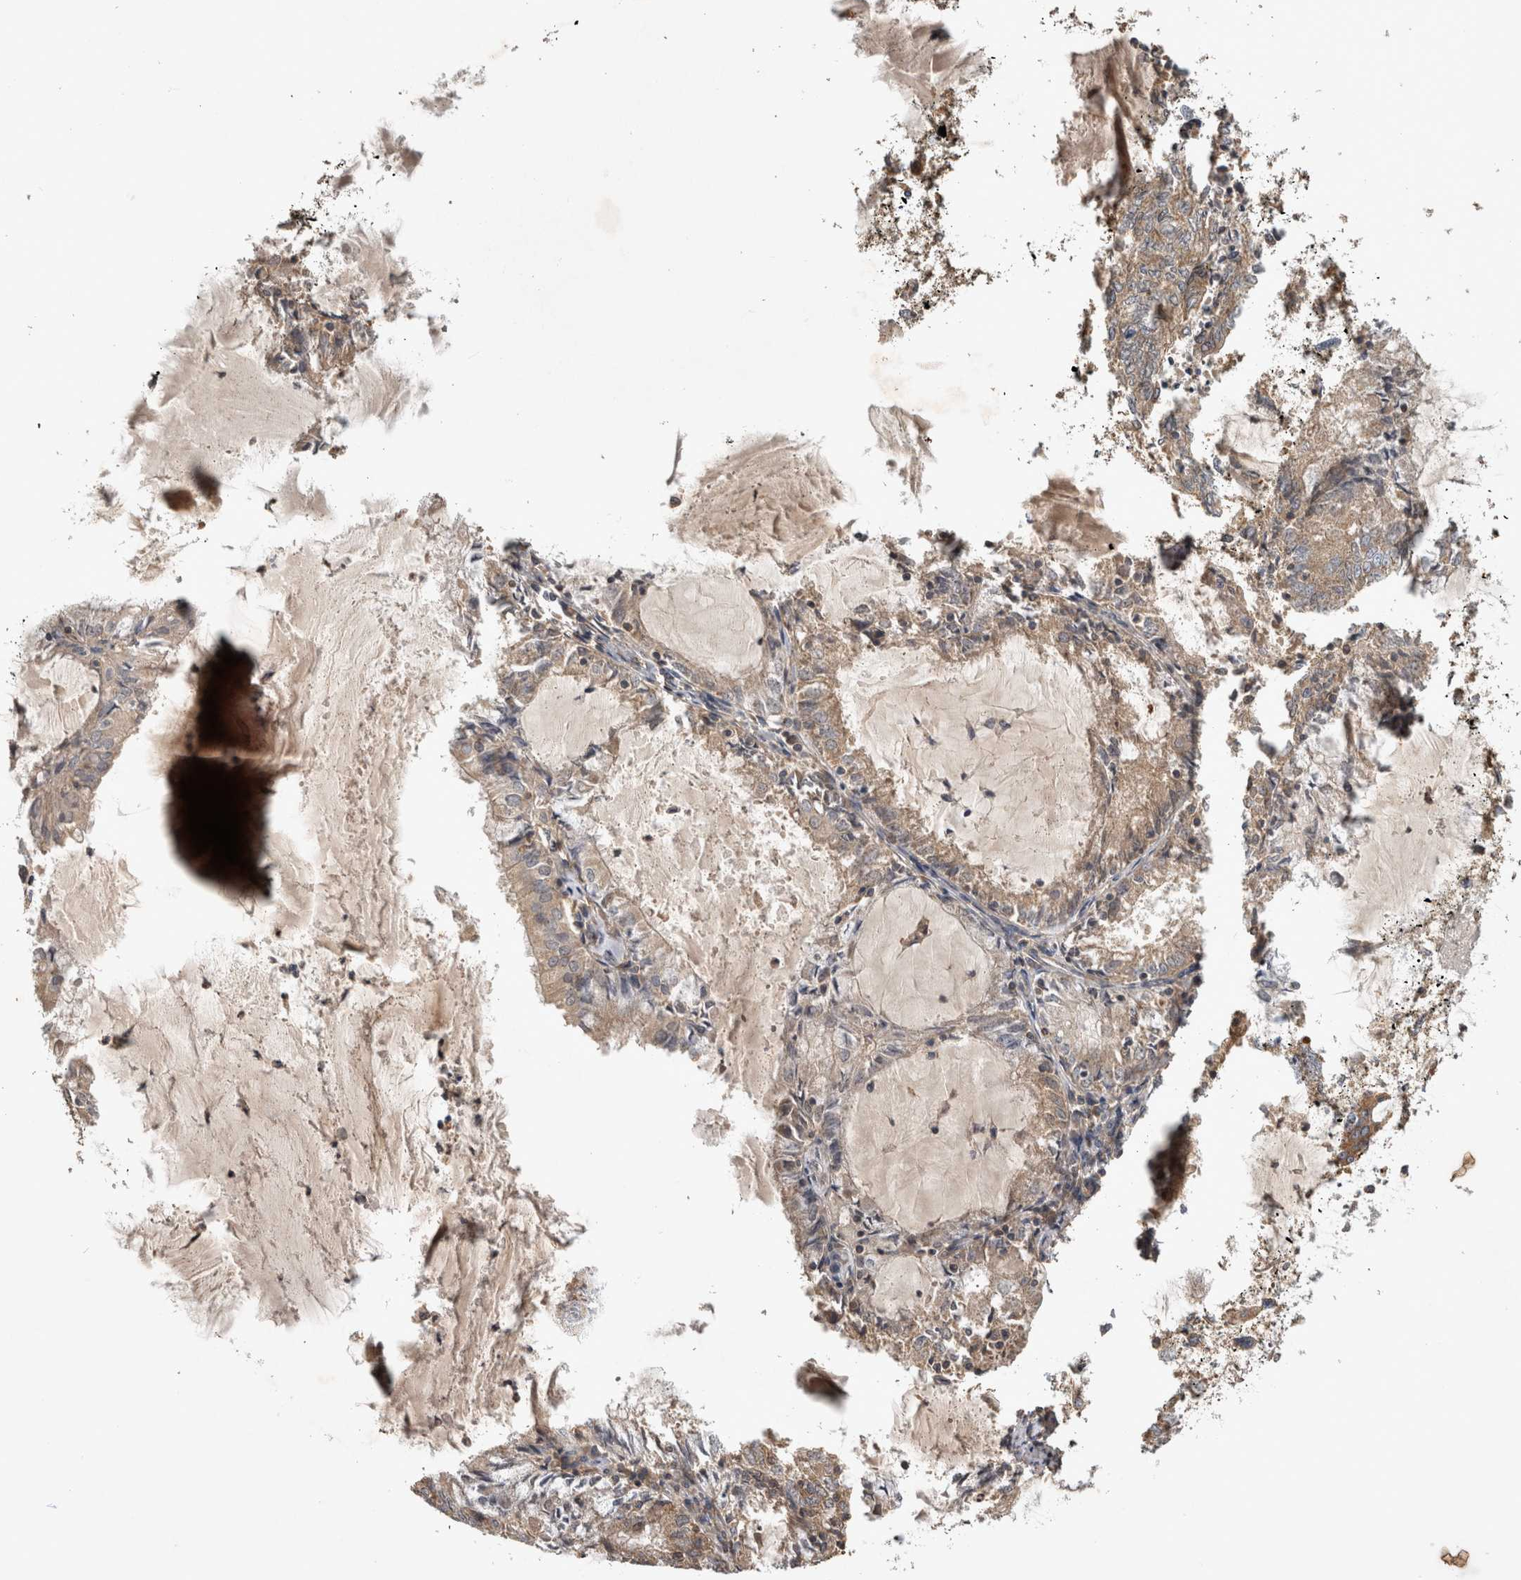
{"staining": {"intensity": "weak", "quantity": "25%-75%", "location": "cytoplasmic/membranous"}, "tissue": "endometrial cancer", "cell_type": "Tumor cells", "image_type": "cancer", "snomed": [{"axis": "morphology", "description": "Adenocarcinoma, NOS"}, {"axis": "topography", "description": "Endometrium"}], "caption": "Endometrial adenocarcinoma was stained to show a protein in brown. There is low levels of weak cytoplasmic/membranous positivity in about 25%-75% of tumor cells.", "gene": "TRMT61B", "patient": {"sex": "female", "age": 57}}